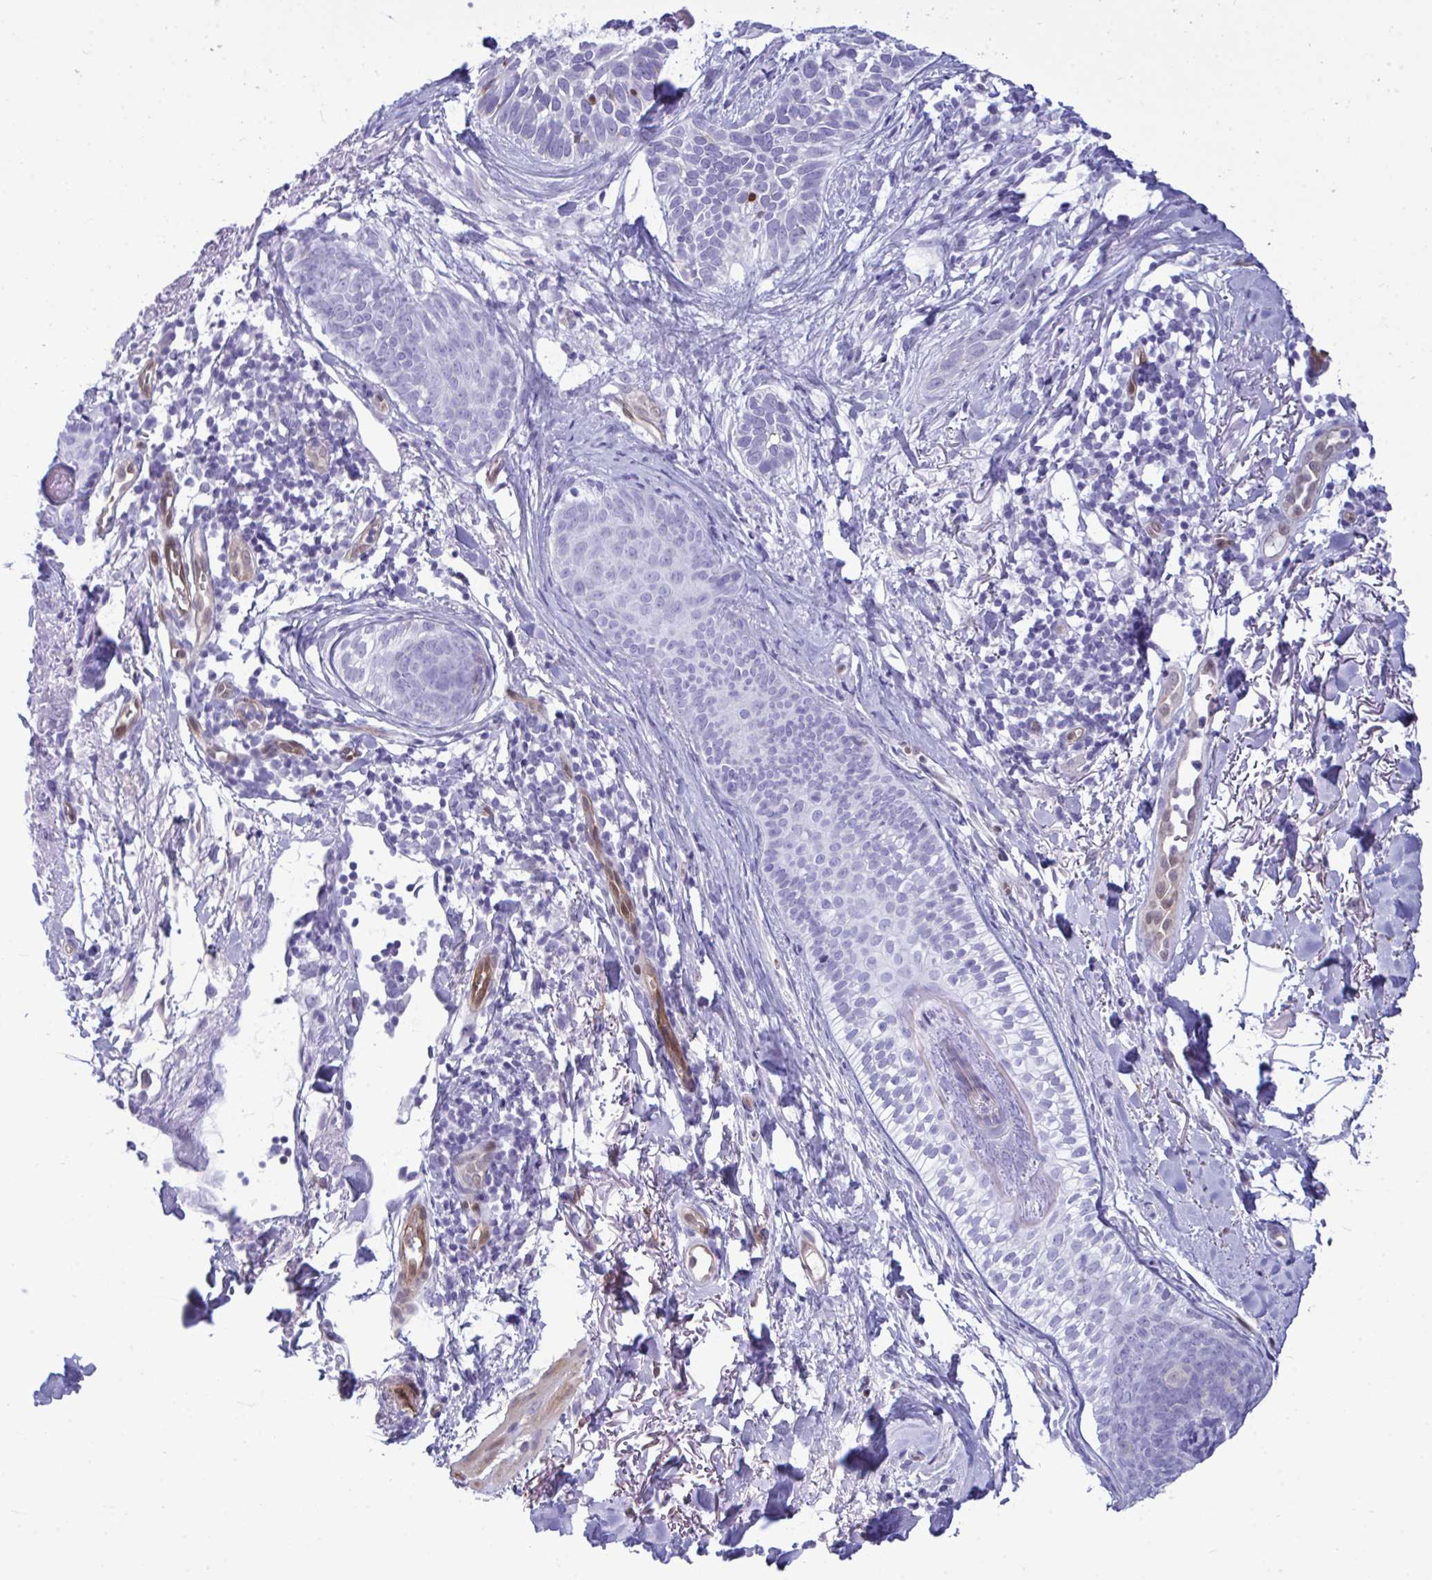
{"staining": {"intensity": "negative", "quantity": "none", "location": "none"}, "tissue": "skin cancer", "cell_type": "Tumor cells", "image_type": "cancer", "snomed": [{"axis": "morphology", "description": "Basal cell carcinoma"}, {"axis": "topography", "description": "Skin"}, {"axis": "topography", "description": "Skin of face"}], "caption": "Micrograph shows no significant protein positivity in tumor cells of skin cancer.", "gene": "LIMS2", "patient": {"sex": "female", "age": 90}}